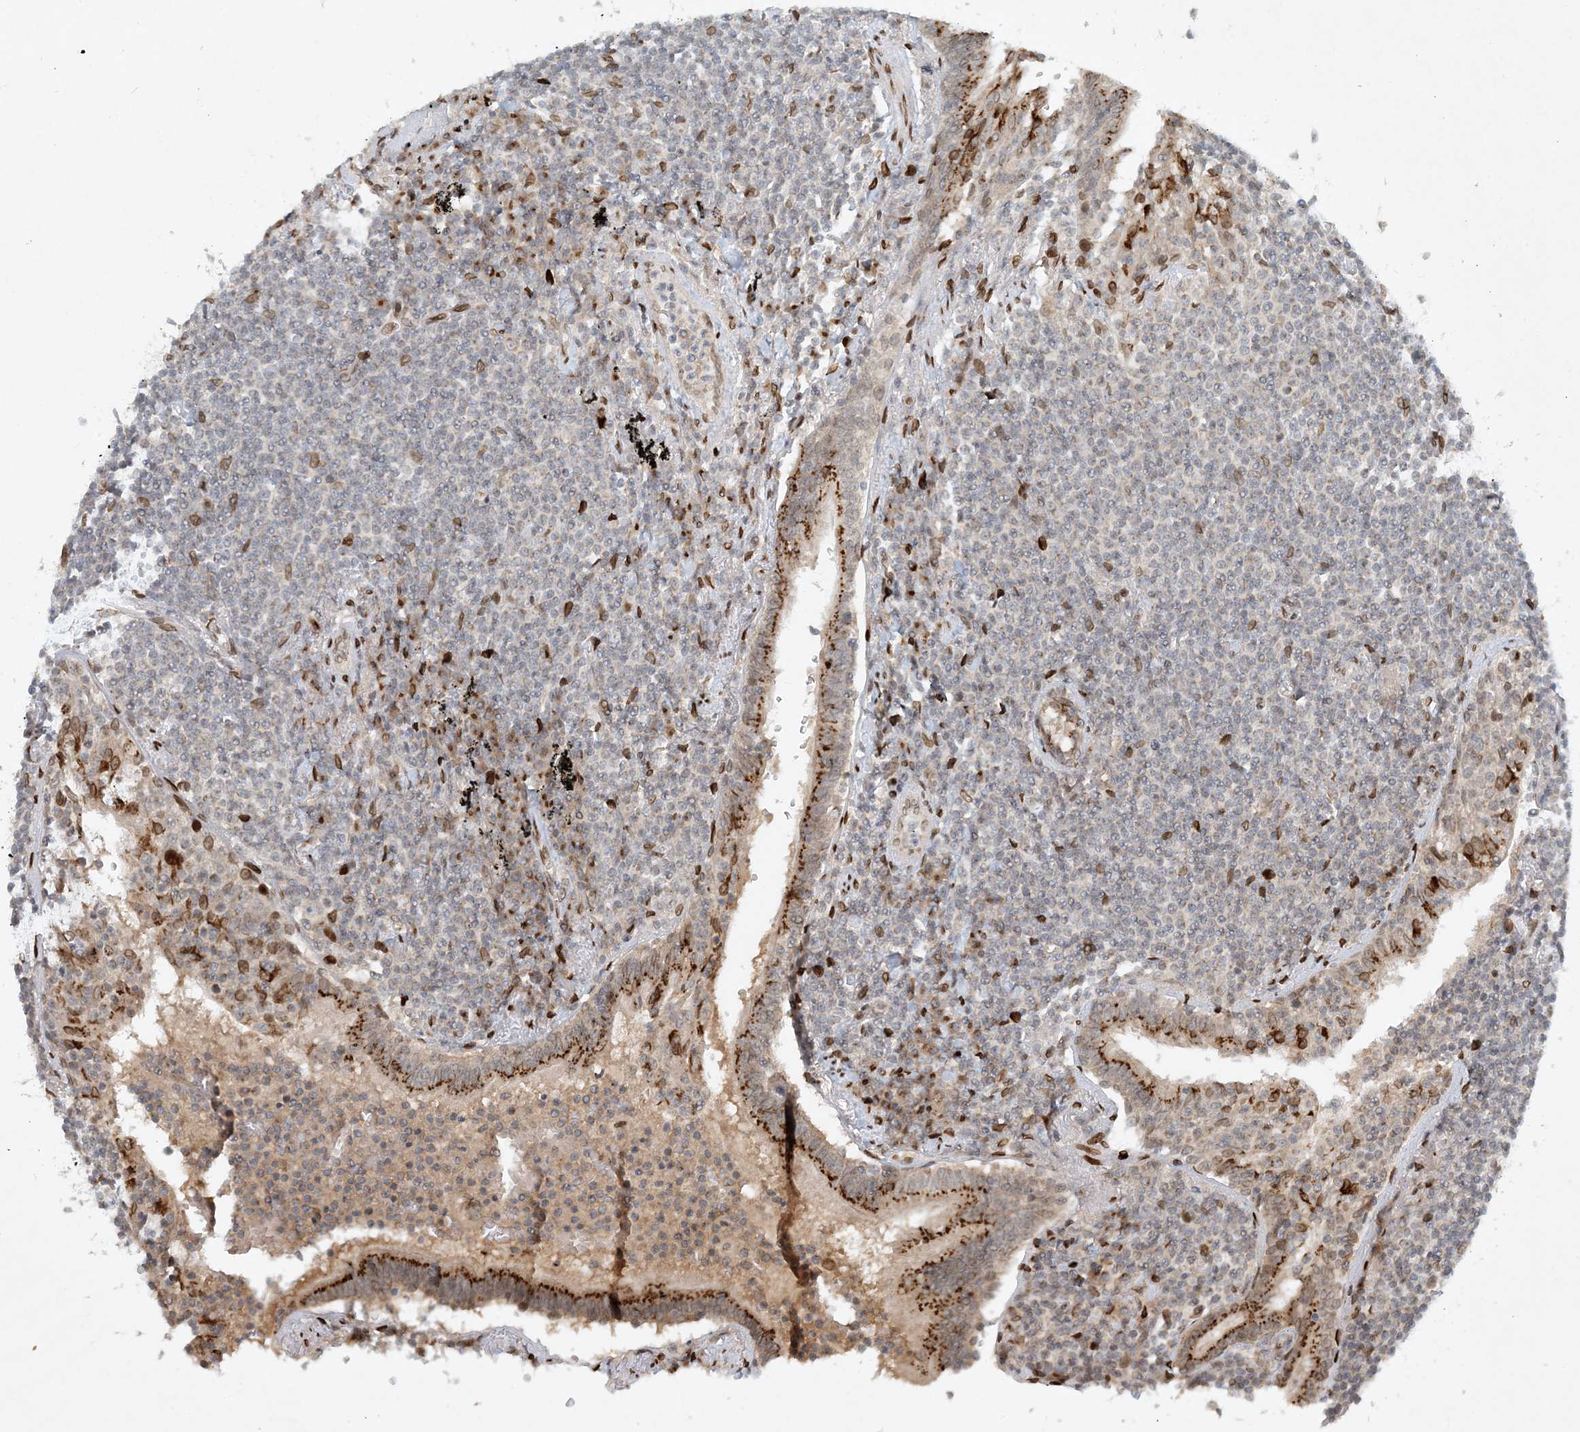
{"staining": {"intensity": "negative", "quantity": "none", "location": "none"}, "tissue": "lymphoma", "cell_type": "Tumor cells", "image_type": "cancer", "snomed": [{"axis": "morphology", "description": "Malignant lymphoma, non-Hodgkin's type, Low grade"}, {"axis": "topography", "description": "Lung"}], "caption": "Protein analysis of low-grade malignant lymphoma, non-Hodgkin's type displays no significant staining in tumor cells.", "gene": "SLC35A2", "patient": {"sex": "female", "age": 71}}